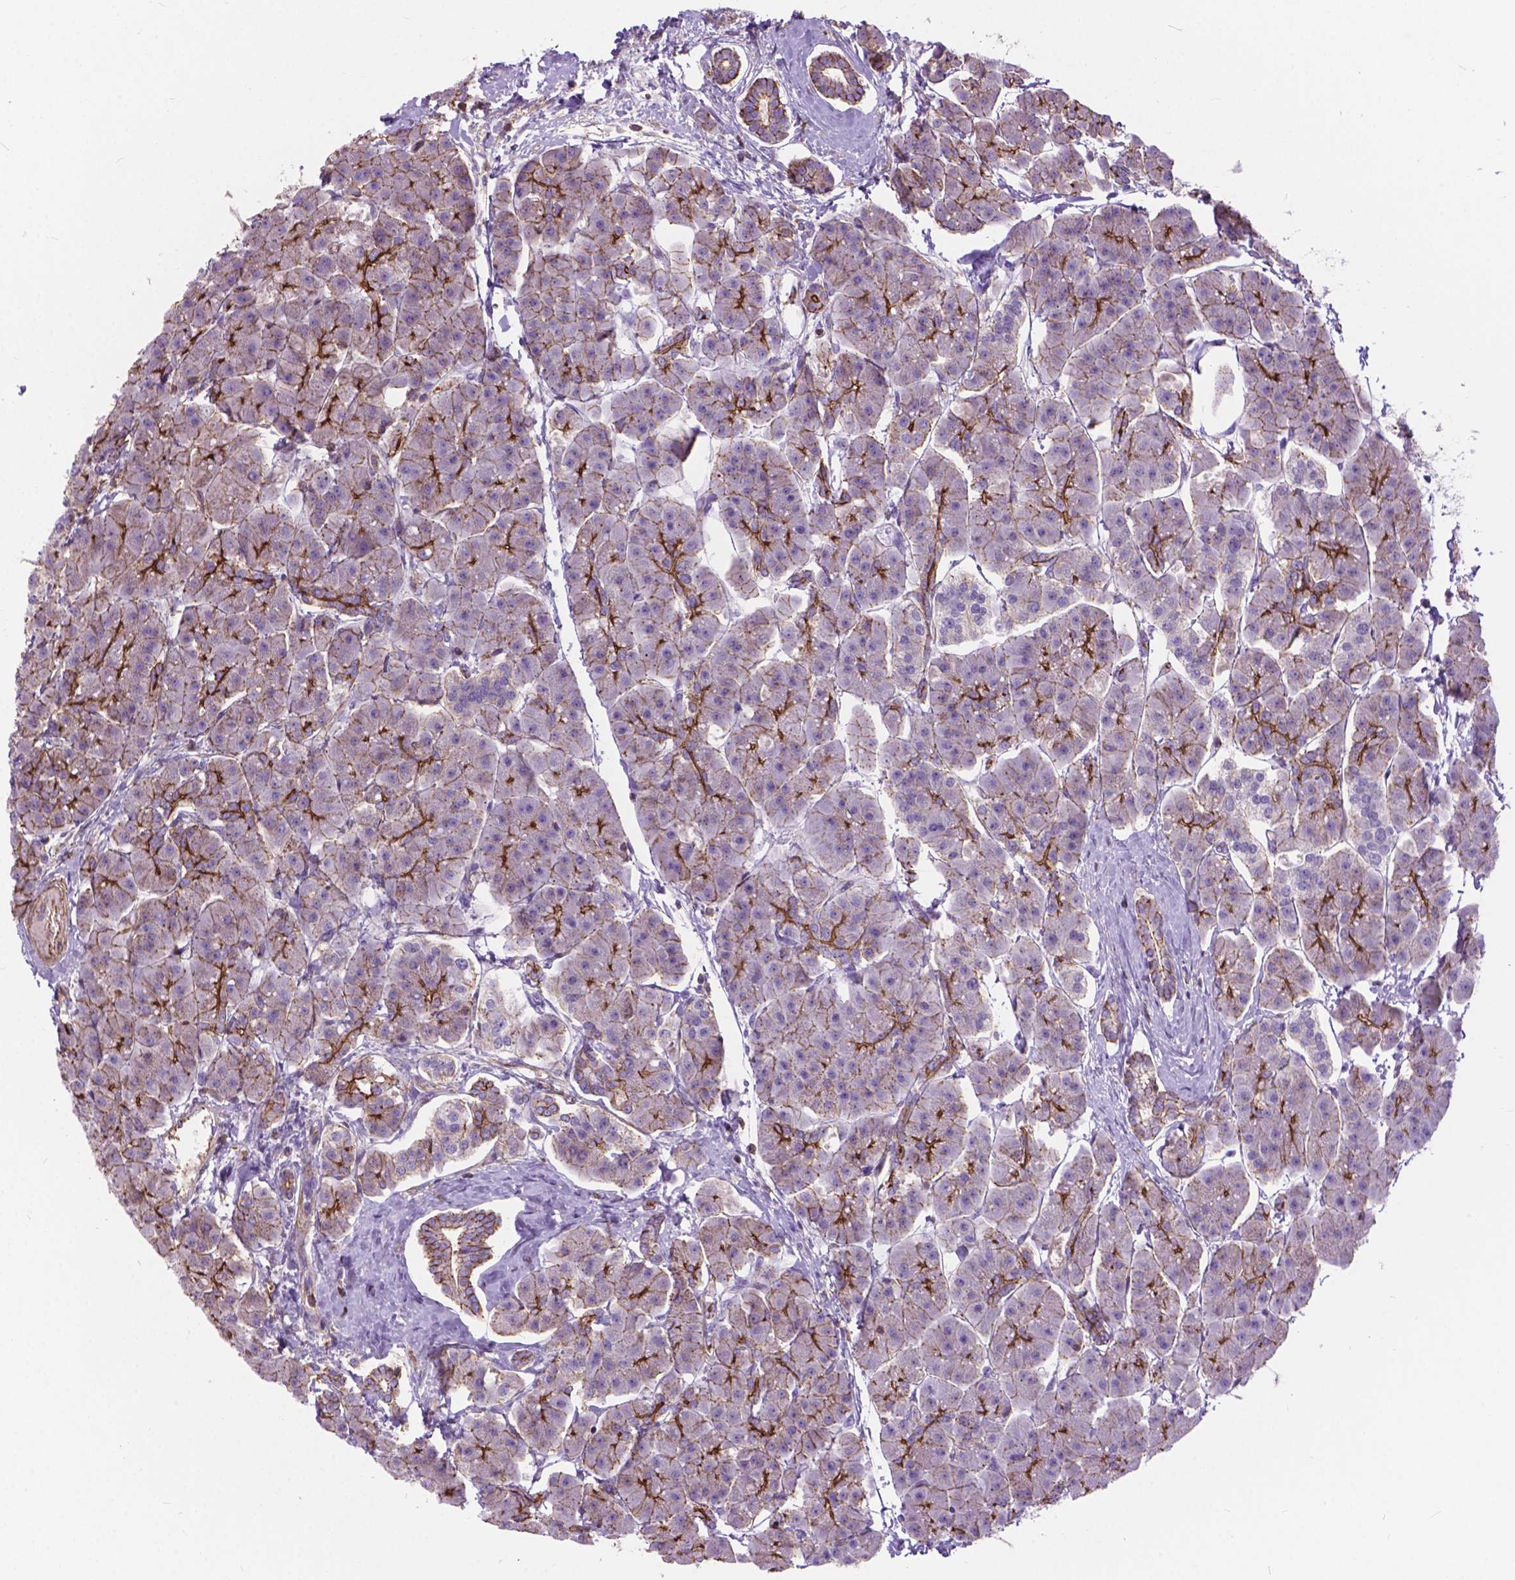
{"staining": {"intensity": "moderate", "quantity": "<25%", "location": "cytoplasmic/membranous"}, "tissue": "pancreas", "cell_type": "Exocrine glandular cells", "image_type": "normal", "snomed": [{"axis": "morphology", "description": "Normal tissue, NOS"}, {"axis": "topography", "description": "Adipose tissue"}, {"axis": "topography", "description": "Pancreas"}, {"axis": "topography", "description": "Peripheral nerve tissue"}], "caption": "DAB (3,3'-diaminobenzidine) immunohistochemical staining of benign human pancreas reveals moderate cytoplasmic/membranous protein expression in approximately <25% of exocrine glandular cells. (DAB (3,3'-diaminobenzidine) IHC with brightfield microscopy, high magnification).", "gene": "ARMS2", "patient": {"sex": "female", "age": 58}}